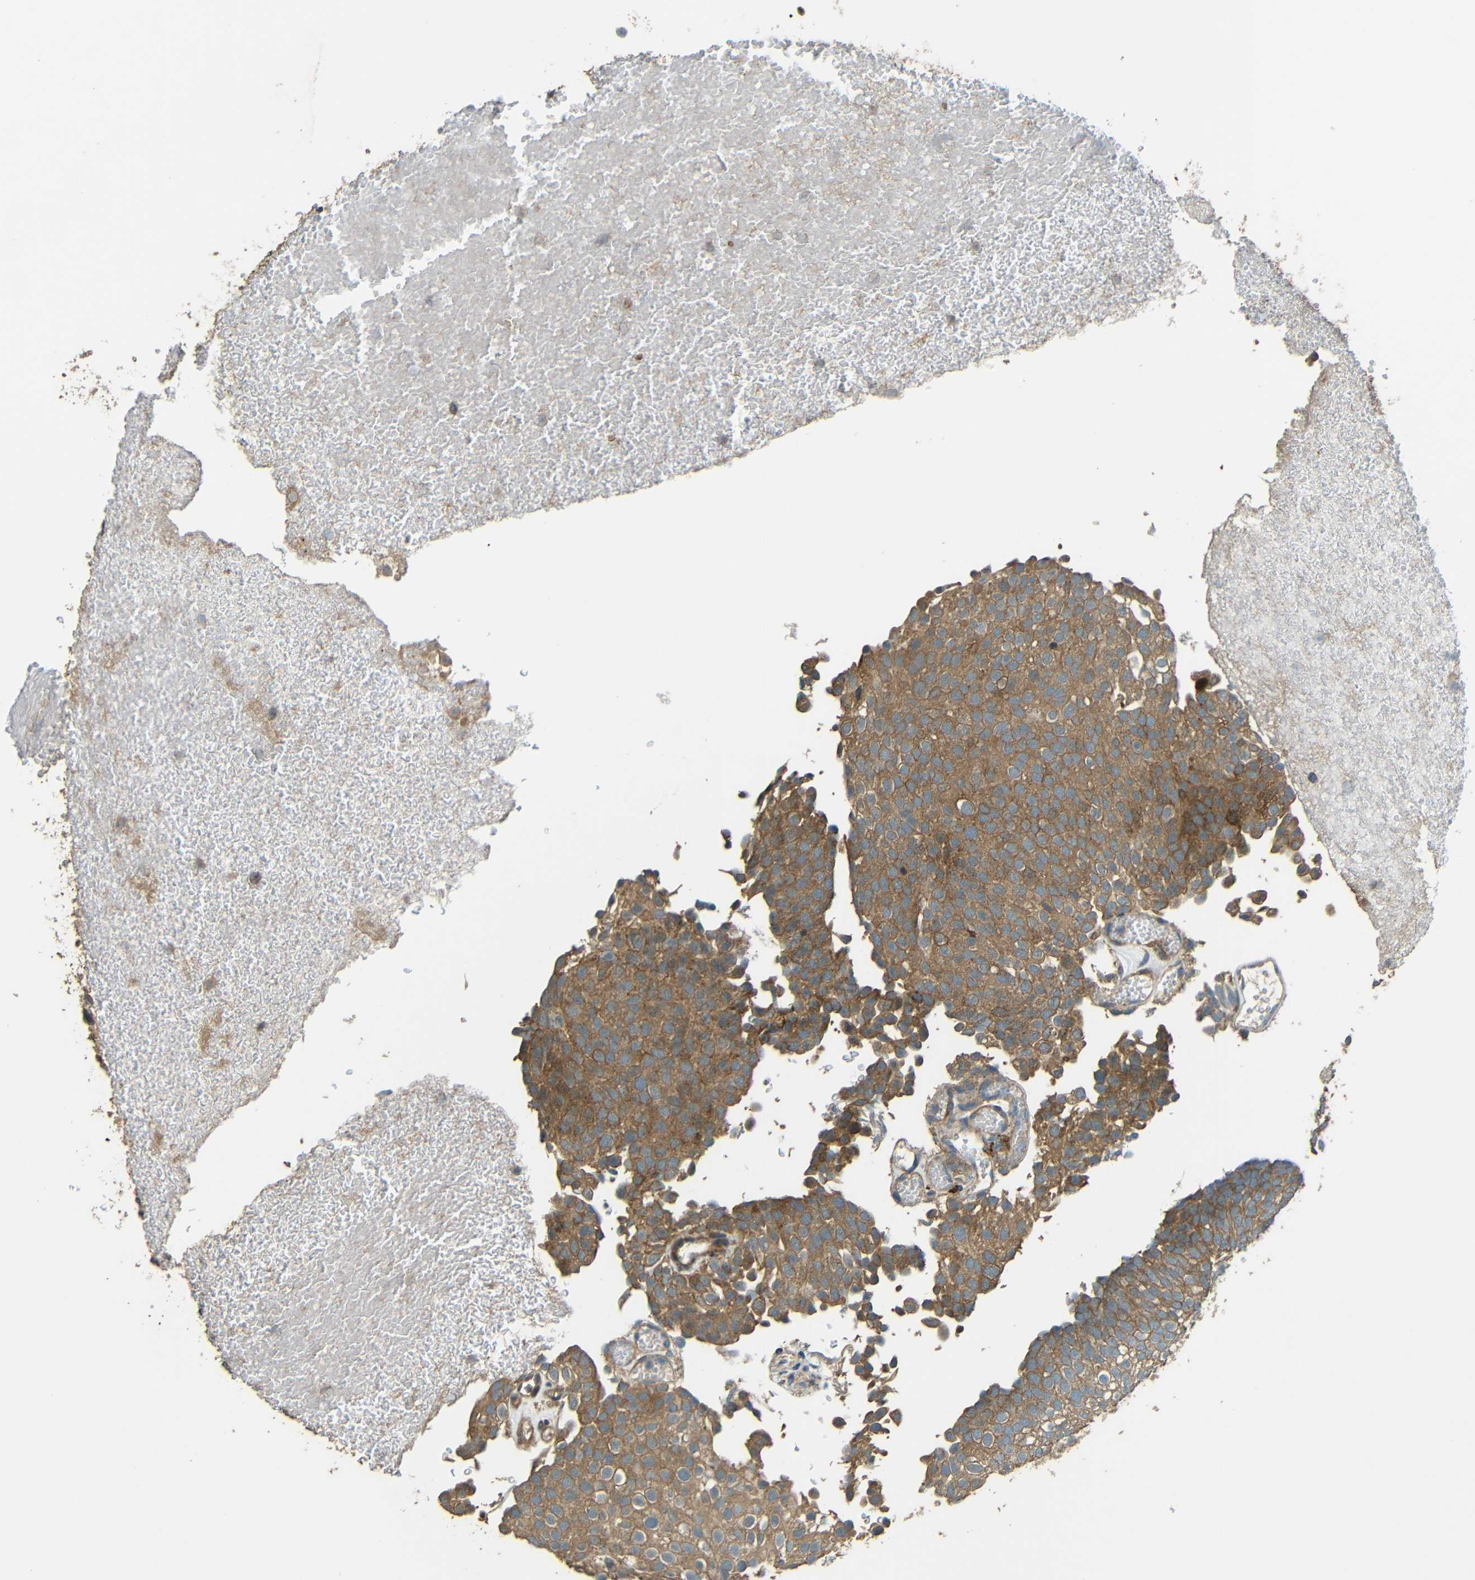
{"staining": {"intensity": "moderate", "quantity": ">75%", "location": "cytoplasmic/membranous"}, "tissue": "urothelial cancer", "cell_type": "Tumor cells", "image_type": "cancer", "snomed": [{"axis": "morphology", "description": "Urothelial carcinoma, Low grade"}, {"axis": "topography", "description": "Urinary bladder"}], "caption": "Immunohistochemistry image of urothelial cancer stained for a protein (brown), which reveals medium levels of moderate cytoplasmic/membranous positivity in about >75% of tumor cells.", "gene": "ACACA", "patient": {"sex": "male", "age": 78}}